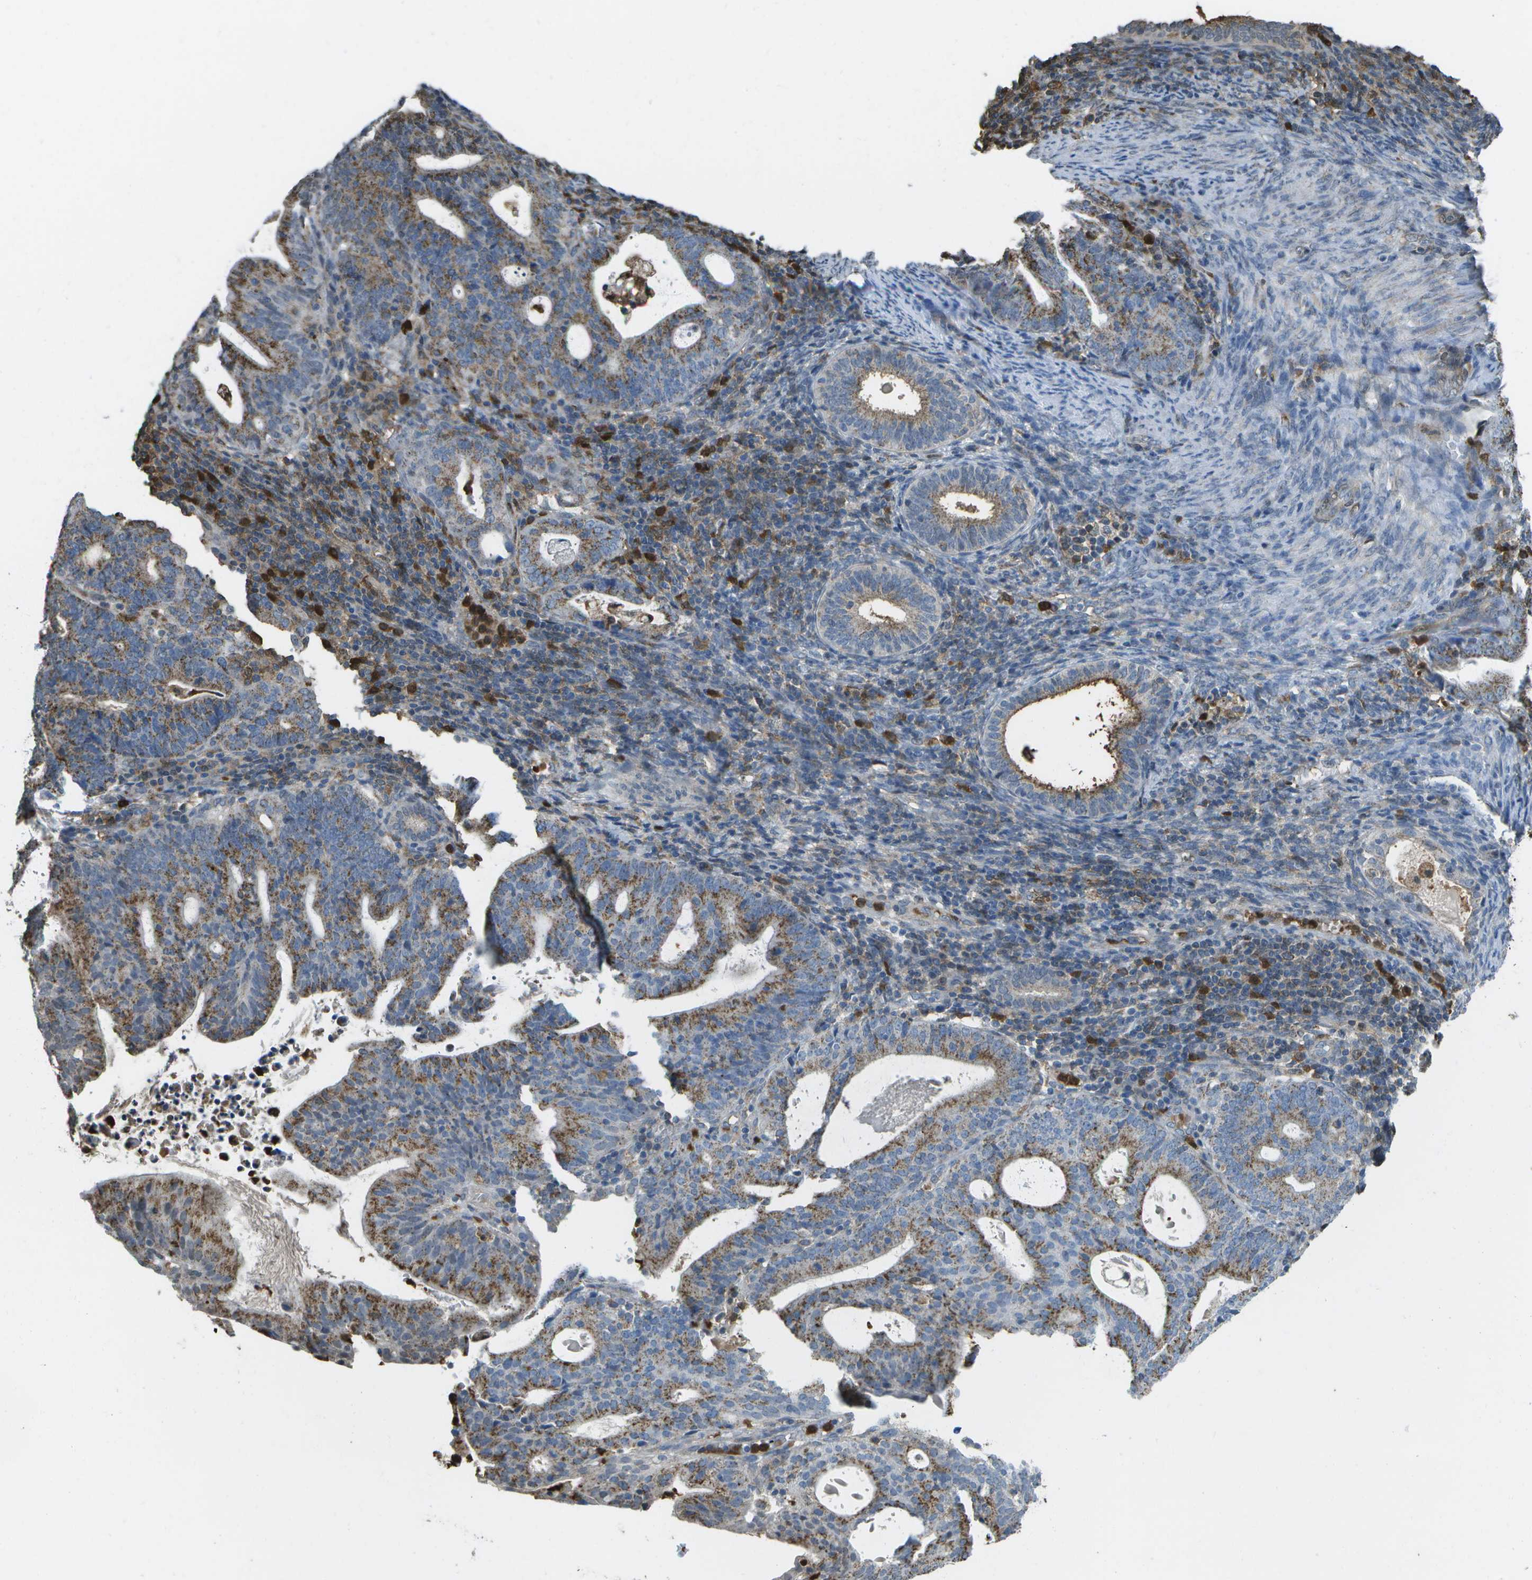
{"staining": {"intensity": "moderate", "quantity": ">75%", "location": "cytoplasmic/membranous"}, "tissue": "endometrial cancer", "cell_type": "Tumor cells", "image_type": "cancer", "snomed": [{"axis": "morphology", "description": "Adenocarcinoma, NOS"}, {"axis": "topography", "description": "Uterus"}], "caption": "Adenocarcinoma (endometrial) stained for a protein reveals moderate cytoplasmic/membranous positivity in tumor cells. The protein of interest is stained brown, and the nuclei are stained in blue (DAB IHC with brightfield microscopy, high magnification).", "gene": "CACHD1", "patient": {"sex": "female", "age": 83}}